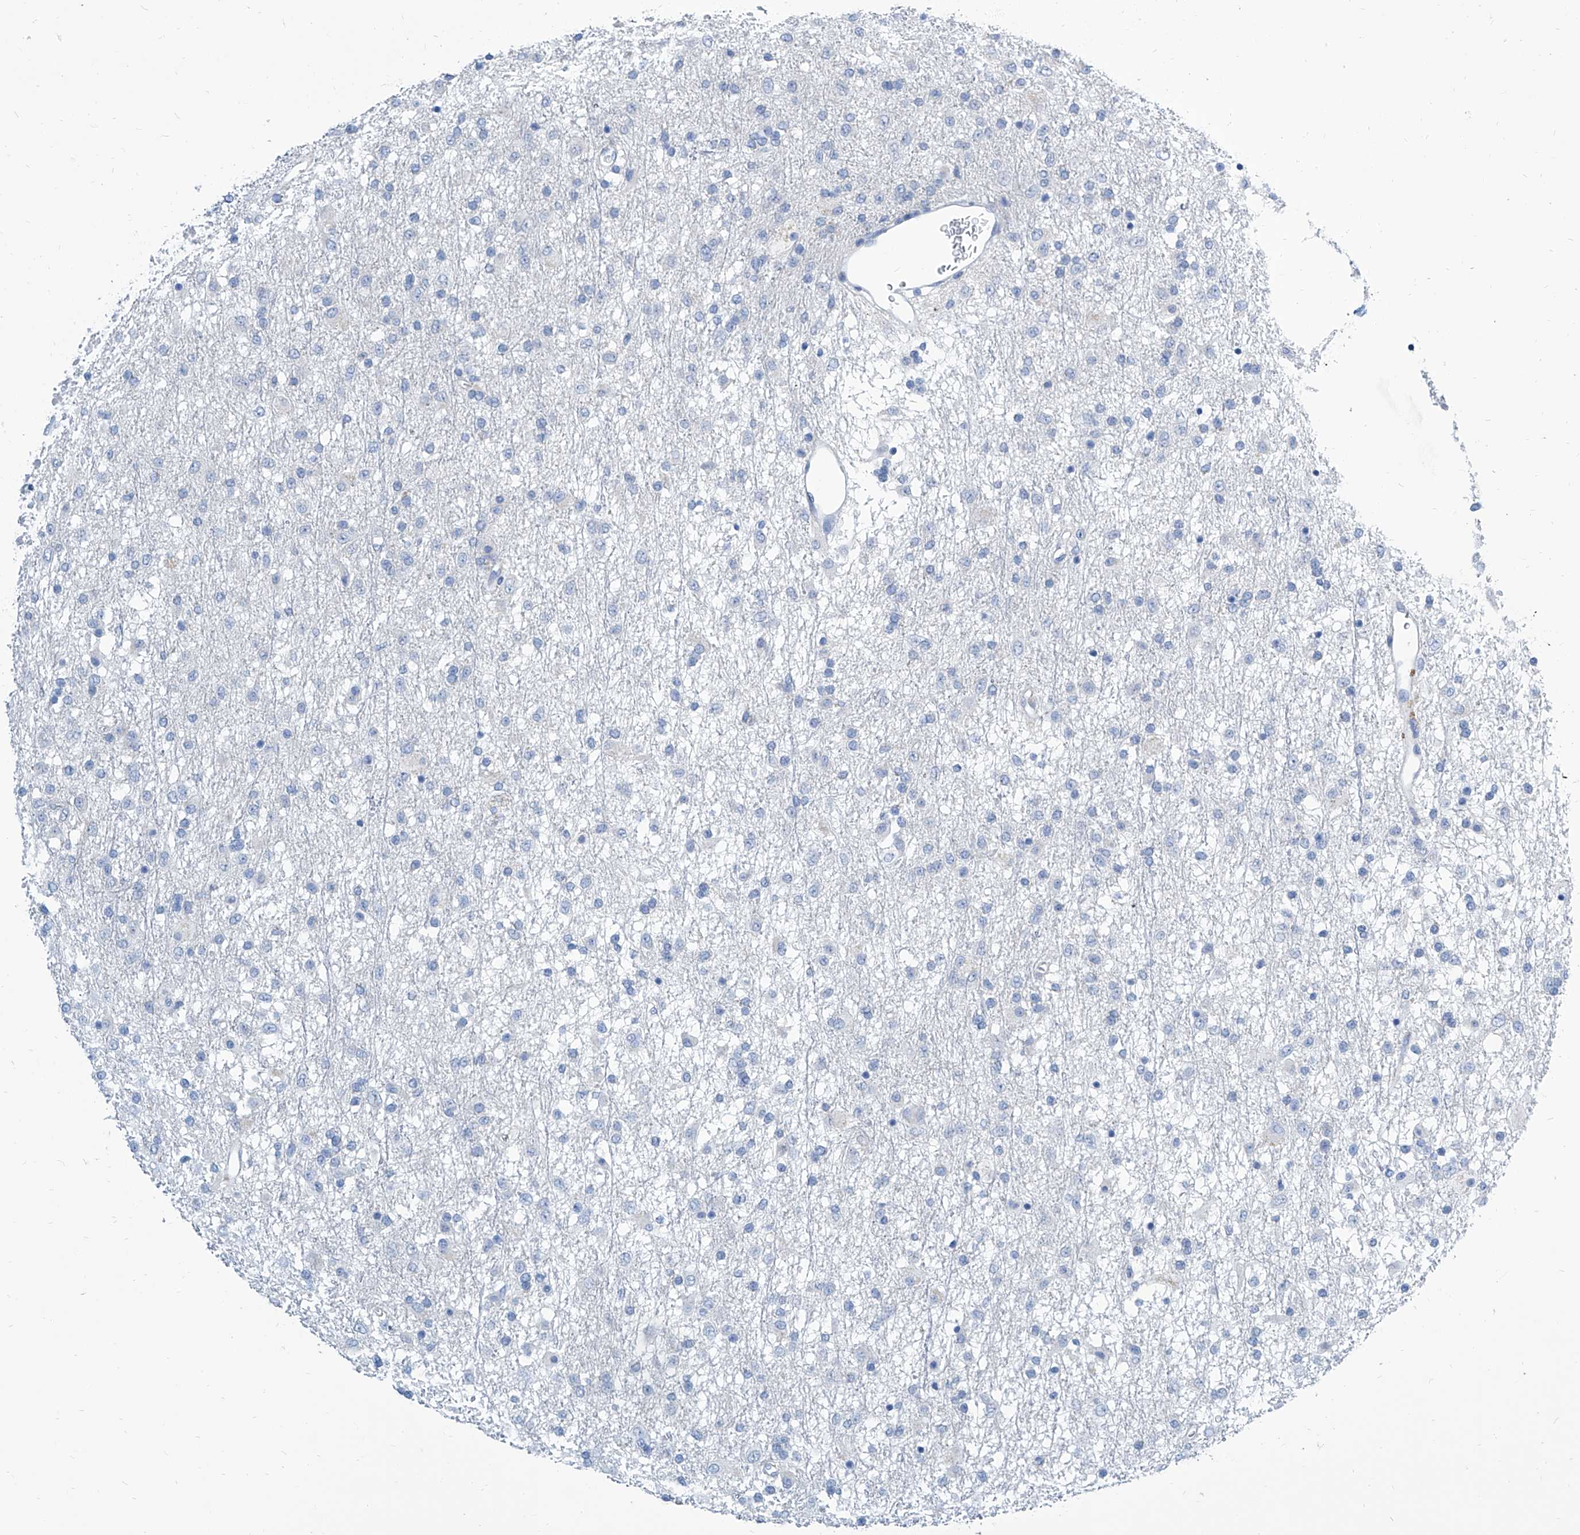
{"staining": {"intensity": "negative", "quantity": "none", "location": "none"}, "tissue": "glioma", "cell_type": "Tumor cells", "image_type": "cancer", "snomed": [{"axis": "morphology", "description": "Glioma, malignant, Low grade"}, {"axis": "topography", "description": "Brain"}], "caption": "Protein analysis of malignant glioma (low-grade) displays no significant positivity in tumor cells.", "gene": "ZNF519", "patient": {"sex": "male", "age": 65}}